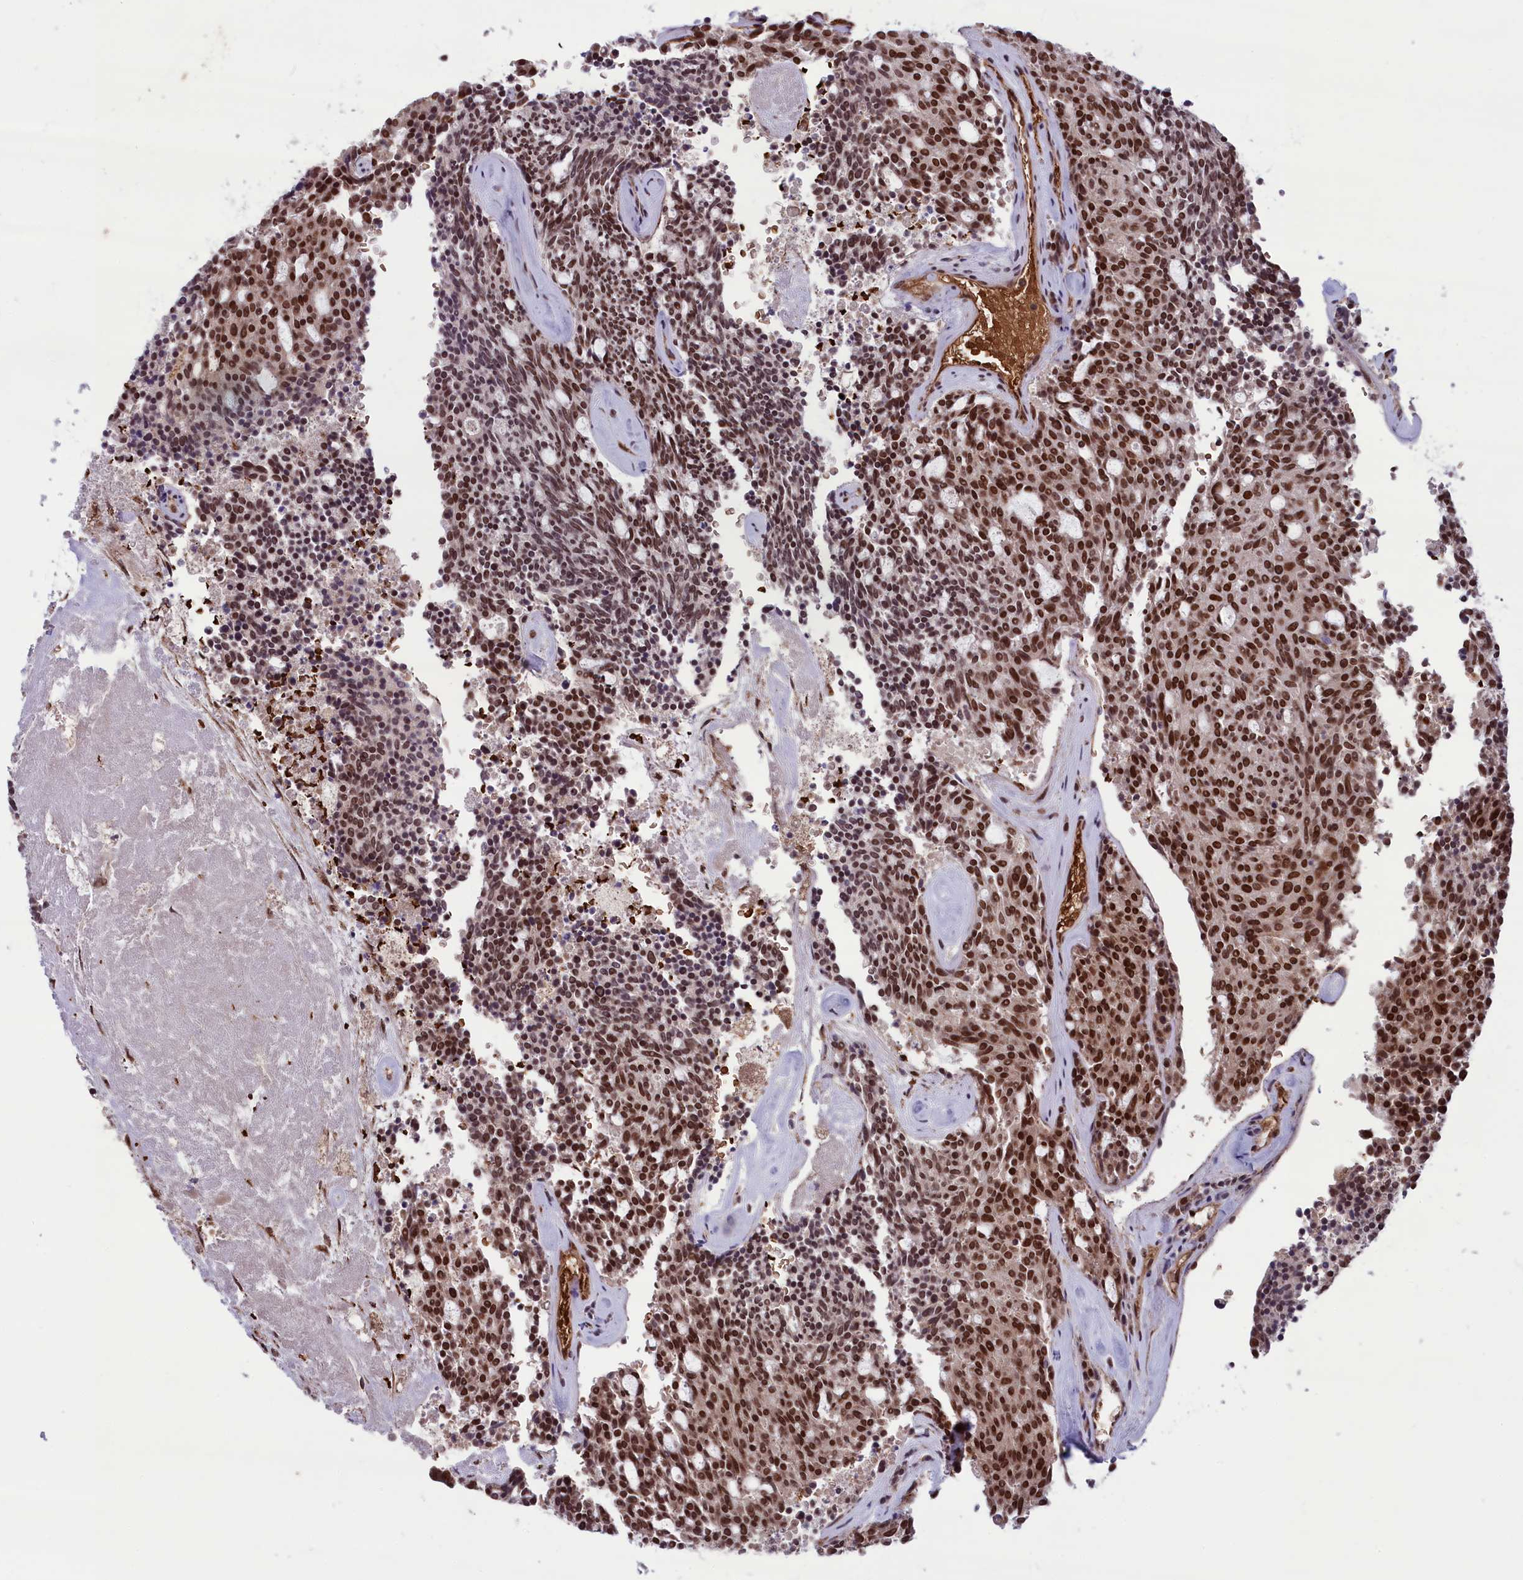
{"staining": {"intensity": "strong", "quantity": ">75%", "location": "nuclear"}, "tissue": "carcinoid", "cell_type": "Tumor cells", "image_type": "cancer", "snomed": [{"axis": "morphology", "description": "Carcinoid, malignant, NOS"}, {"axis": "topography", "description": "Pancreas"}], "caption": "Tumor cells reveal high levels of strong nuclear expression in approximately >75% of cells in carcinoid (malignant). (DAB IHC with brightfield microscopy, high magnification).", "gene": "MPHOSPH8", "patient": {"sex": "female", "age": 54}}